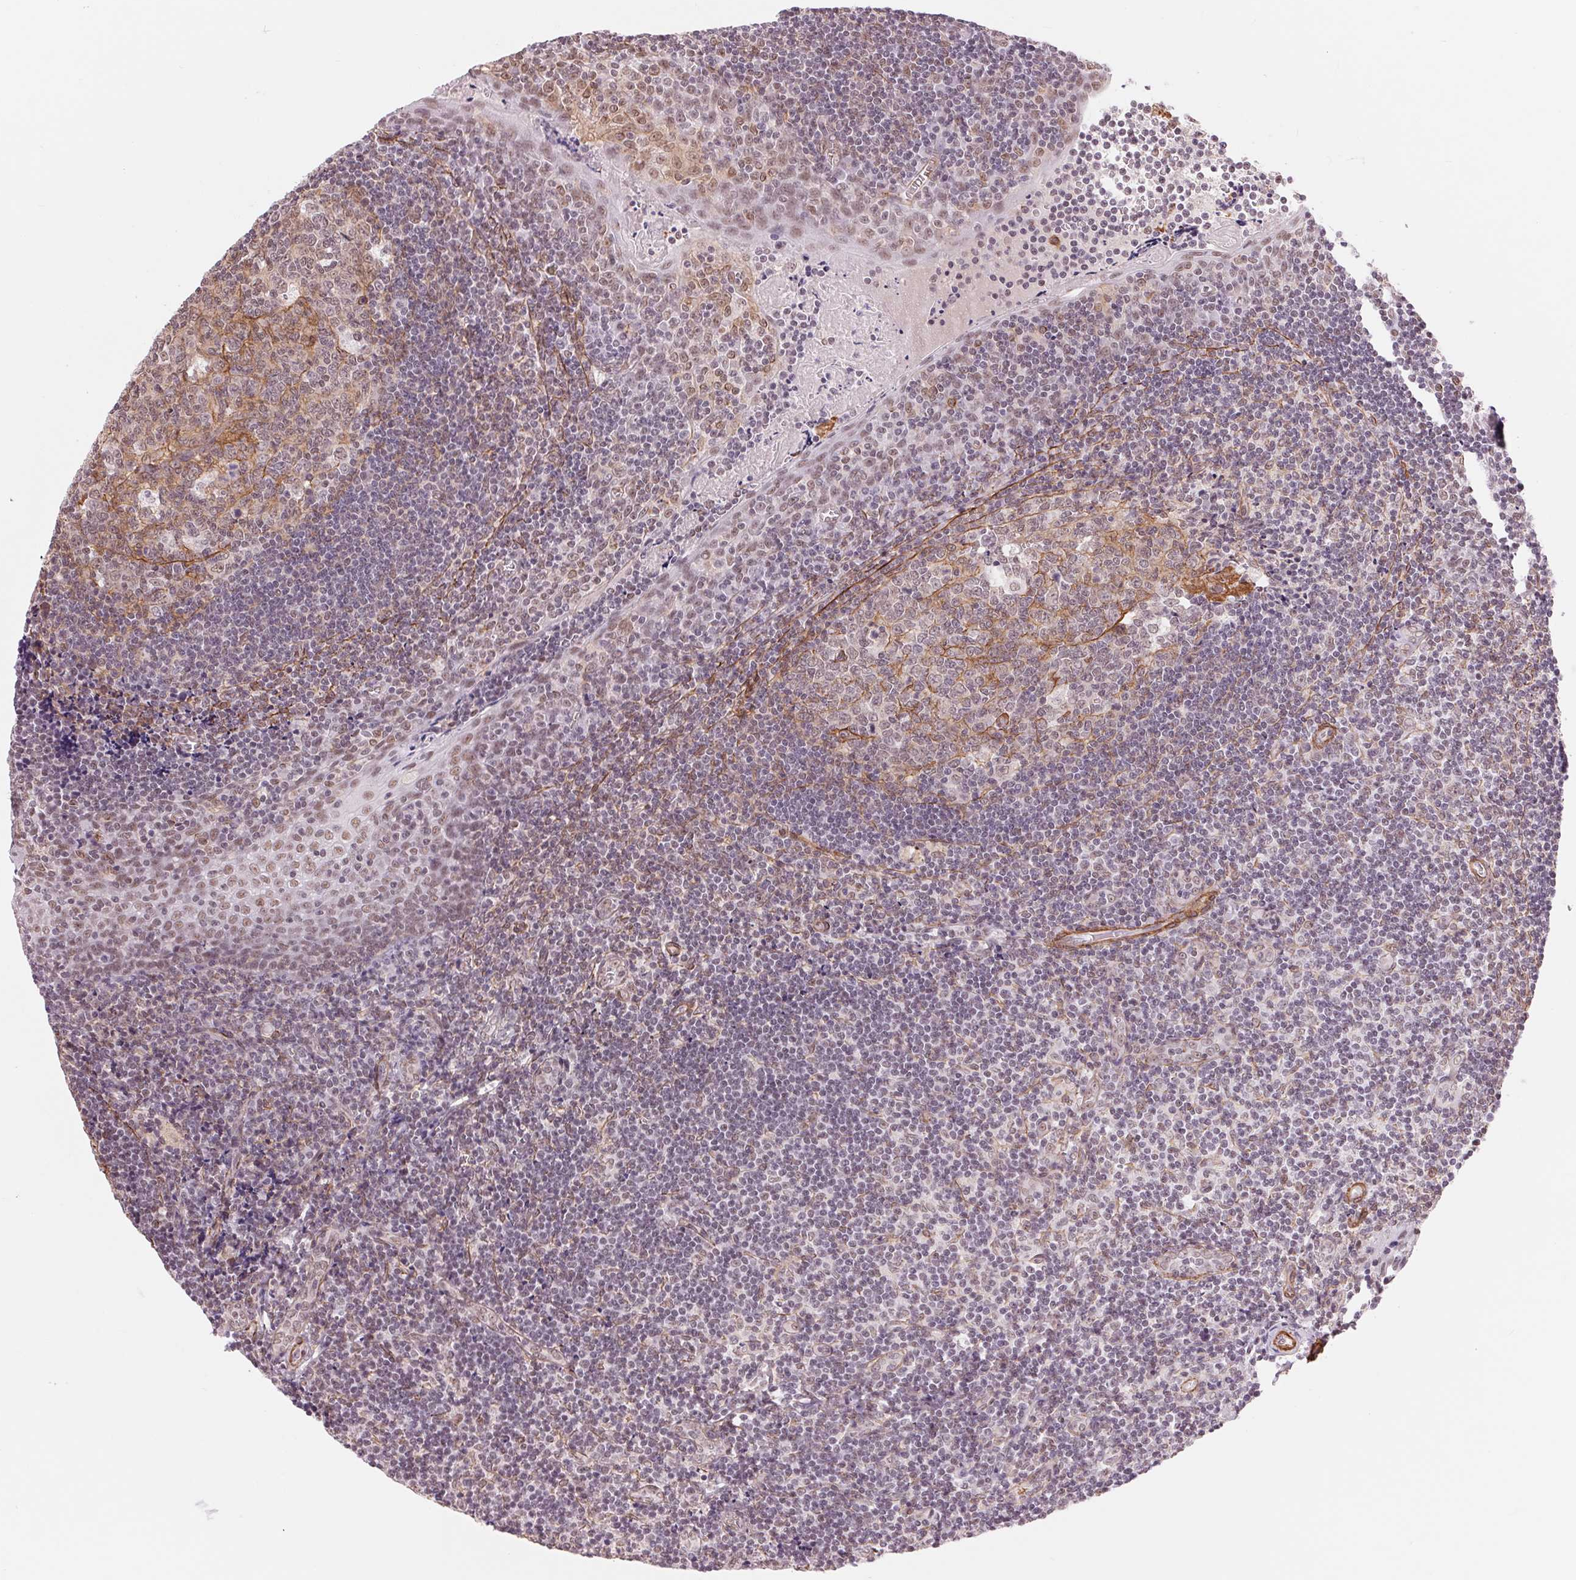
{"staining": {"intensity": "negative", "quantity": "none", "location": "none"}, "tissue": "tonsil", "cell_type": "Germinal center cells", "image_type": "normal", "snomed": [{"axis": "morphology", "description": "Normal tissue, NOS"}, {"axis": "morphology", "description": "Inflammation, NOS"}, {"axis": "topography", "description": "Tonsil"}], "caption": "Germinal center cells show no significant staining in unremarkable tonsil. Brightfield microscopy of immunohistochemistry stained with DAB (brown) and hematoxylin (blue), captured at high magnification.", "gene": "BCAT1", "patient": {"sex": "female", "age": 31}}